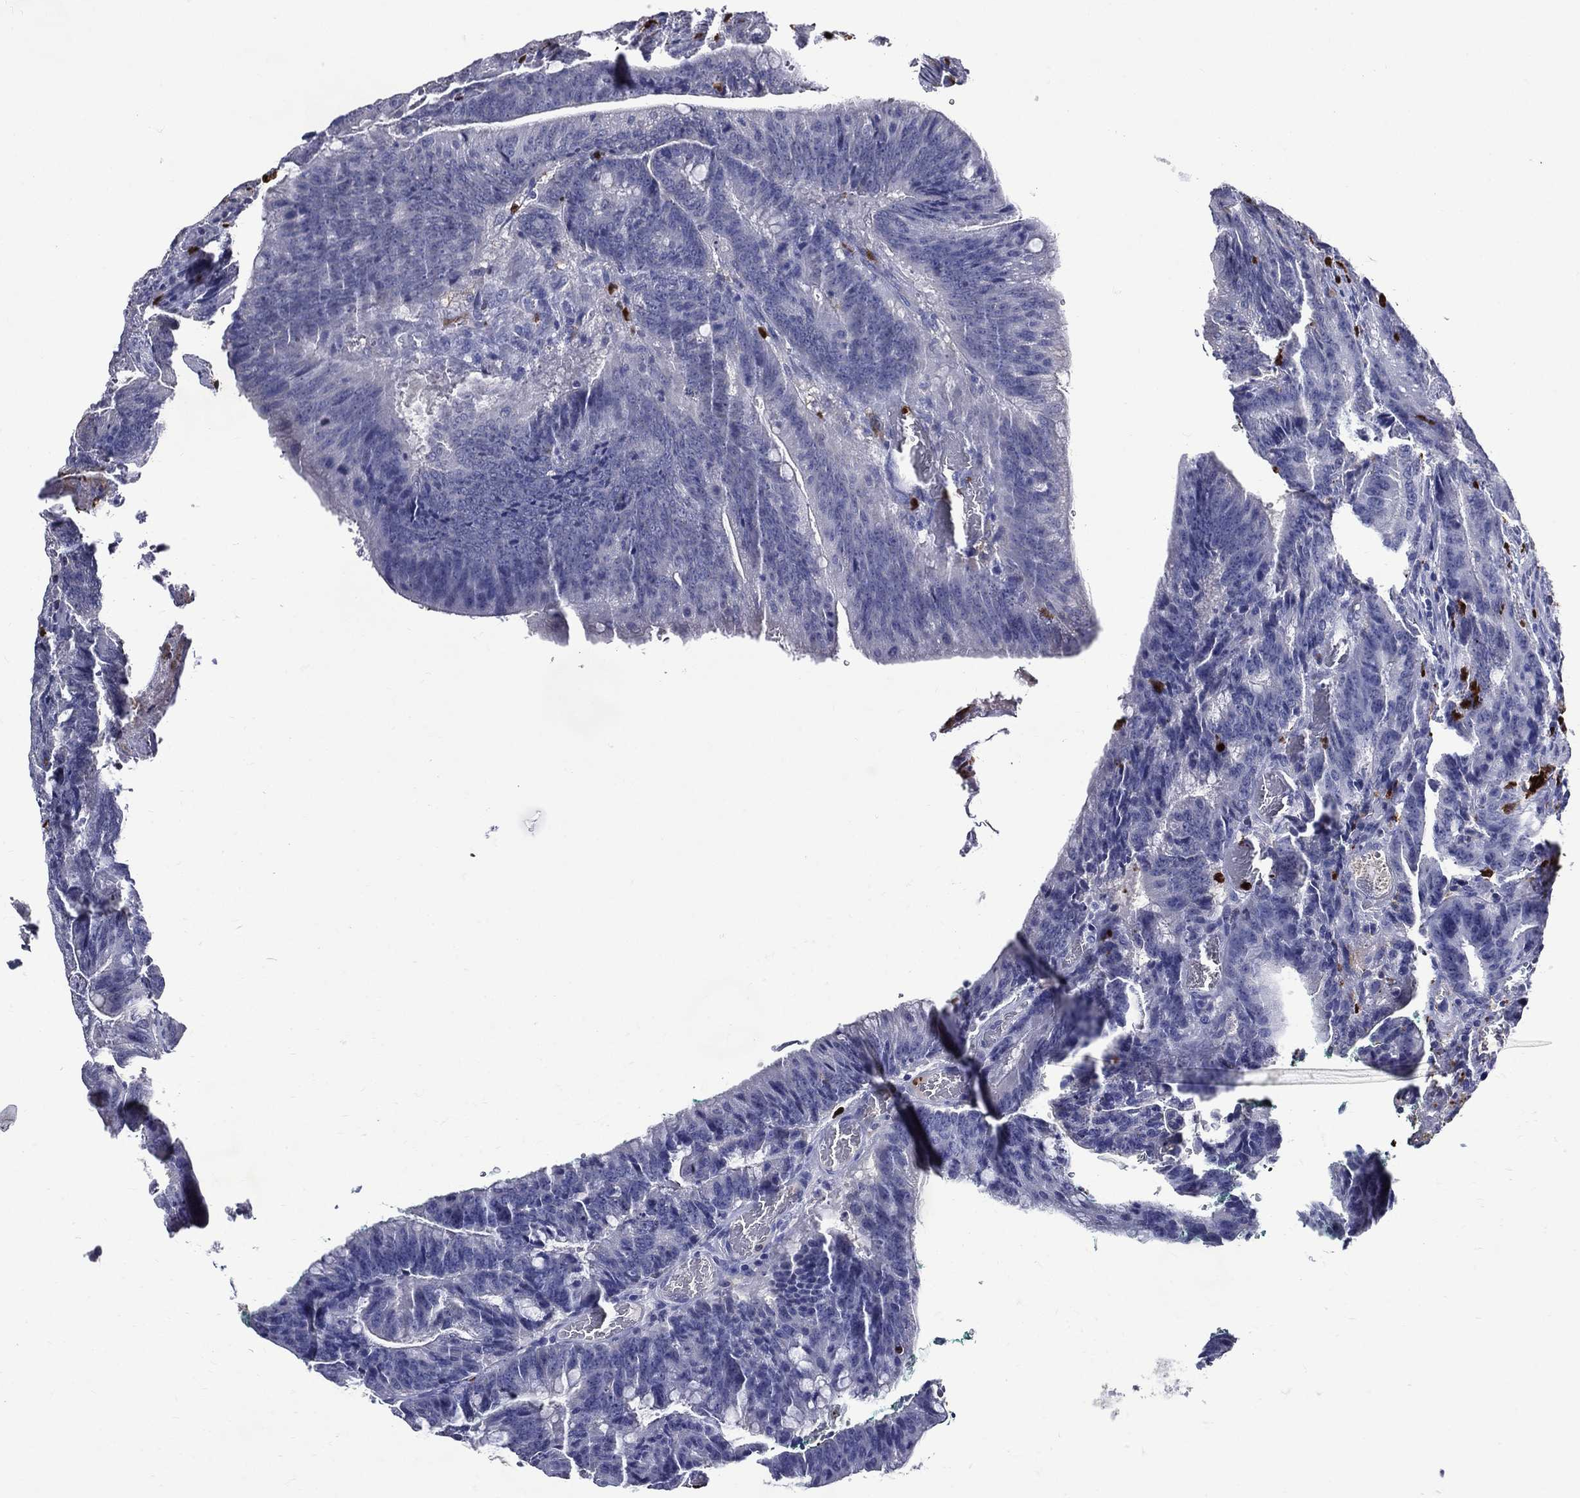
{"staining": {"intensity": "negative", "quantity": "none", "location": "none"}, "tissue": "colorectal cancer", "cell_type": "Tumor cells", "image_type": "cancer", "snomed": [{"axis": "morphology", "description": "Adenocarcinoma, NOS"}, {"axis": "topography", "description": "Colon"}], "caption": "There is no significant expression in tumor cells of adenocarcinoma (colorectal). (Stains: DAB (3,3'-diaminobenzidine) immunohistochemistry (IHC) with hematoxylin counter stain, Microscopy: brightfield microscopy at high magnification).", "gene": "GPR171", "patient": {"sex": "female", "age": 87}}